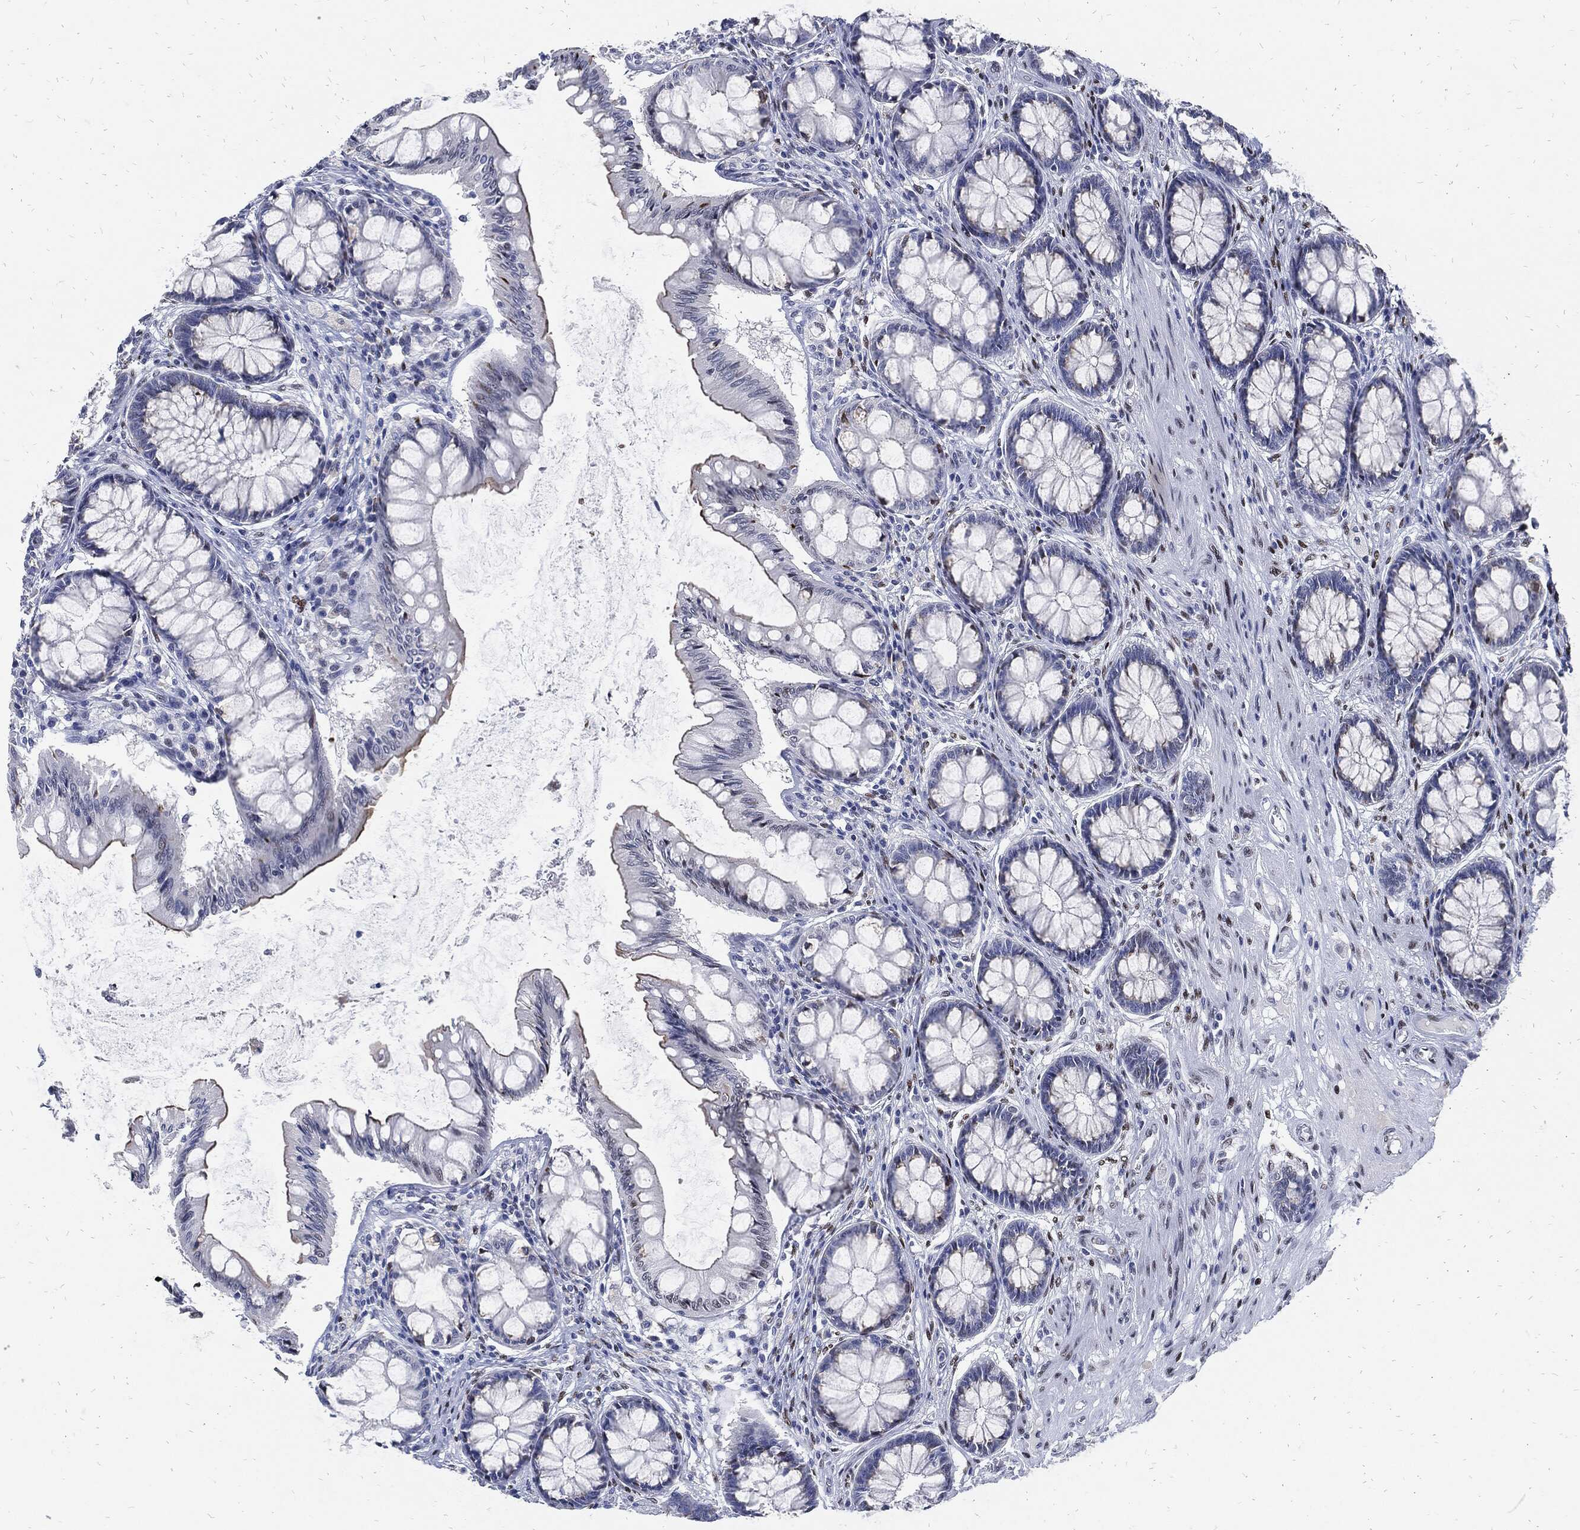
{"staining": {"intensity": "strong", "quantity": ">75%", "location": "nuclear"}, "tissue": "colon", "cell_type": "Endothelial cells", "image_type": "normal", "snomed": [{"axis": "morphology", "description": "Normal tissue, NOS"}, {"axis": "topography", "description": "Colon"}], "caption": "Endothelial cells exhibit high levels of strong nuclear expression in about >75% of cells in unremarkable colon.", "gene": "JUN", "patient": {"sex": "female", "age": 65}}